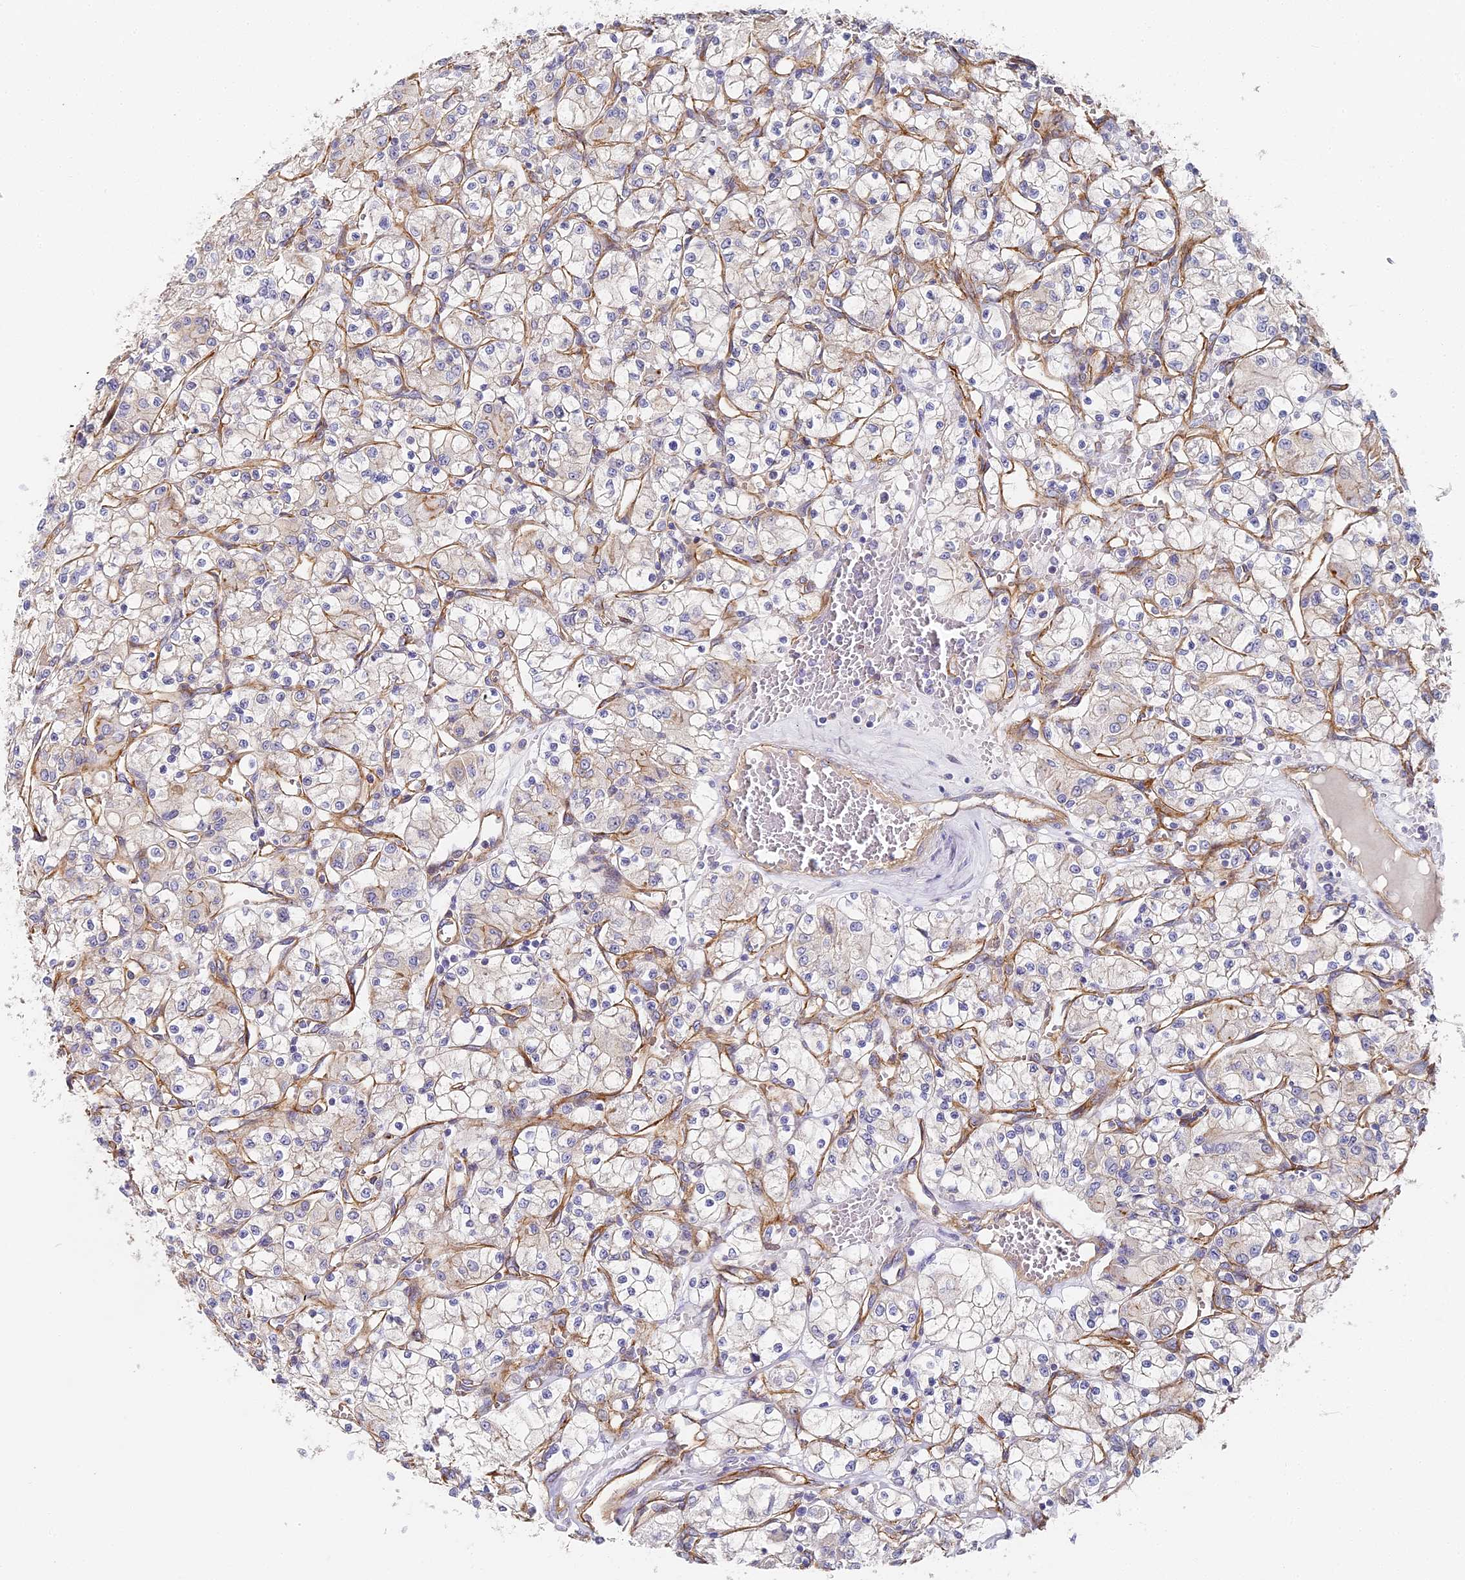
{"staining": {"intensity": "negative", "quantity": "none", "location": "none"}, "tissue": "renal cancer", "cell_type": "Tumor cells", "image_type": "cancer", "snomed": [{"axis": "morphology", "description": "Adenocarcinoma, NOS"}, {"axis": "topography", "description": "Kidney"}], "caption": "The immunohistochemistry (IHC) histopathology image has no significant expression in tumor cells of renal cancer tissue. (DAB immunohistochemistry visualized using brightfield microscopy, high magnification).", "gene": "CCDC30", "patient": {"sex": "female", "age": 59}}